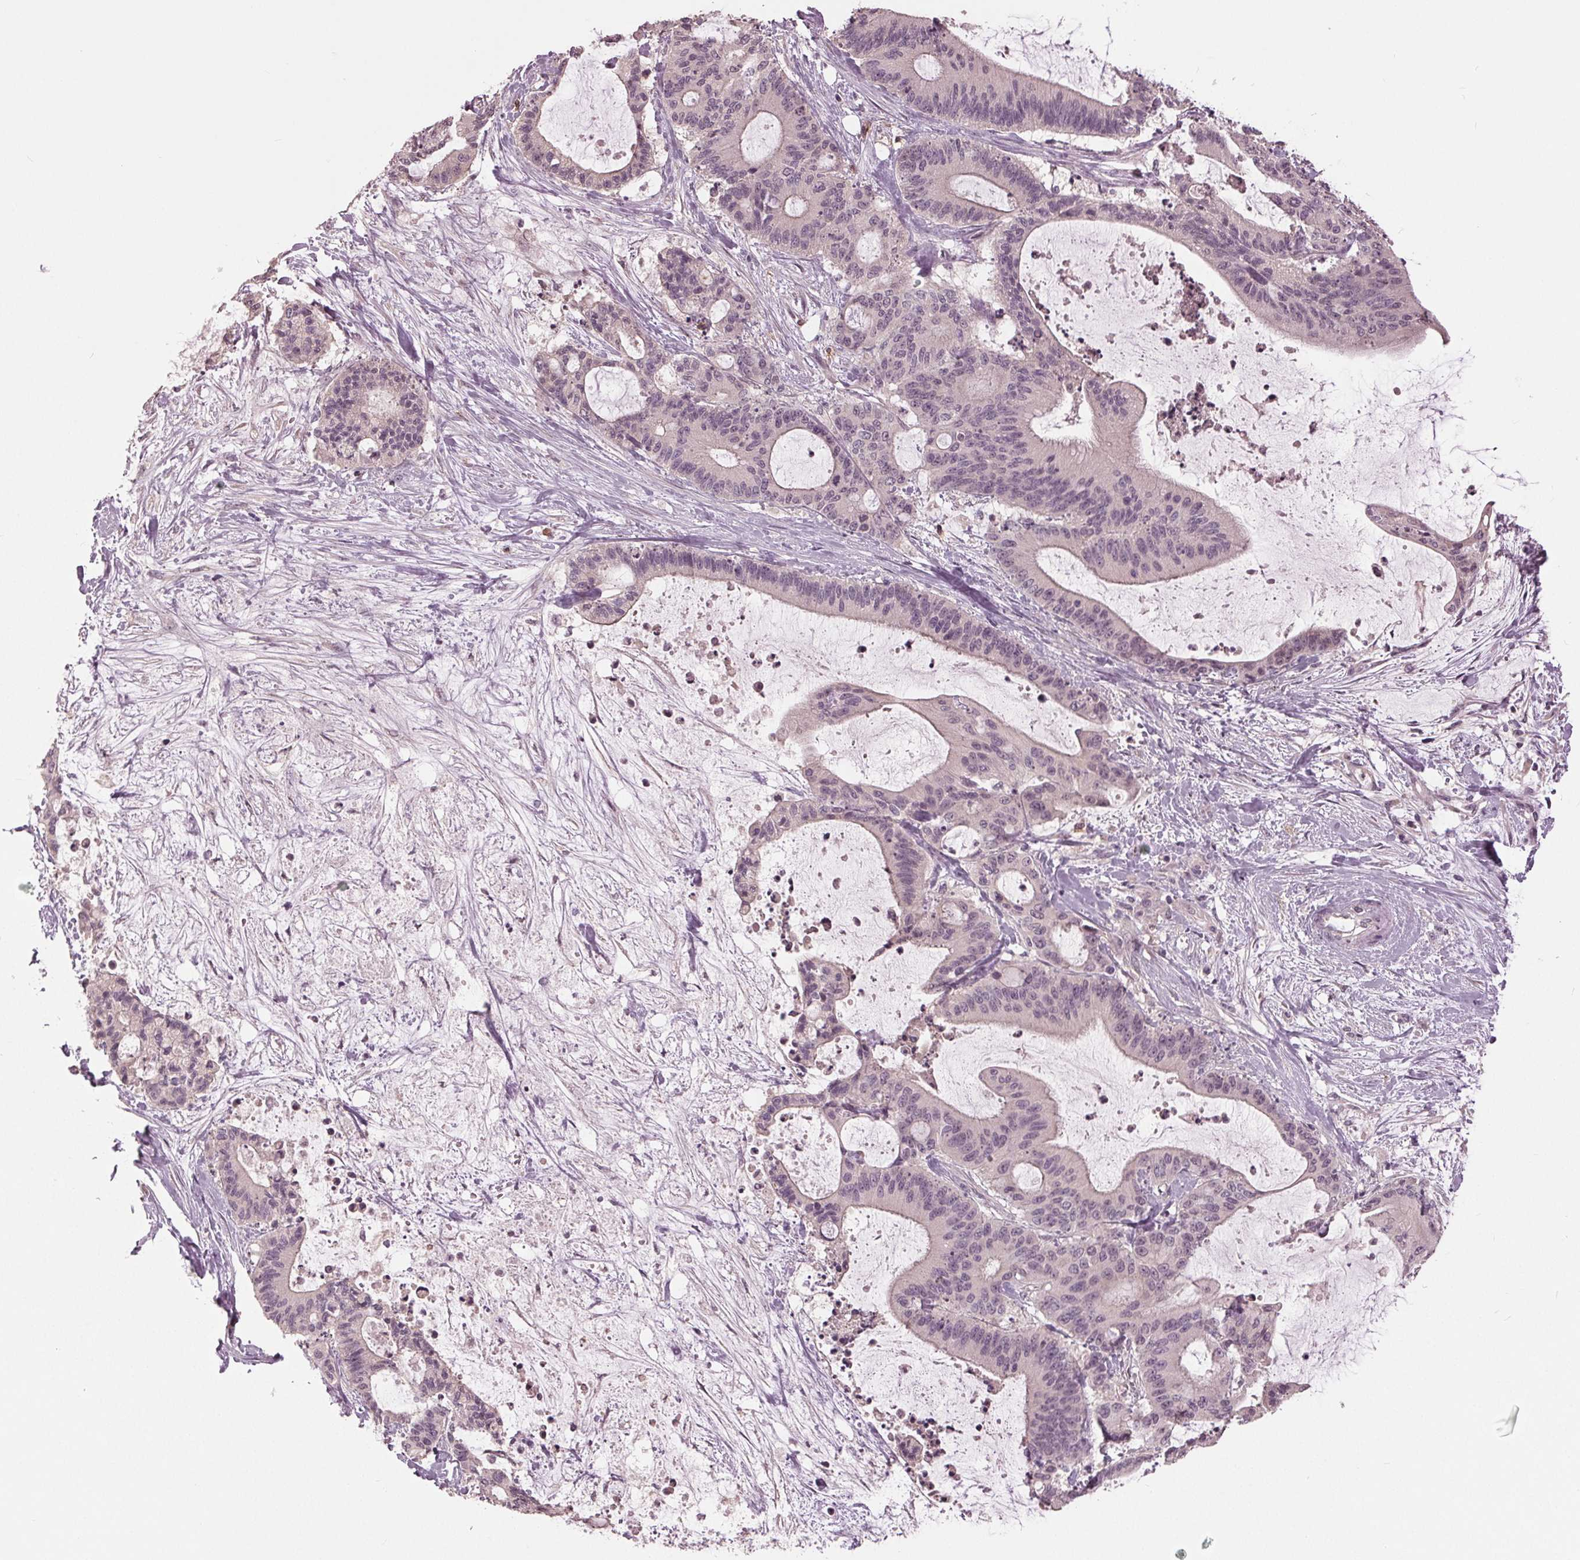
{"staining": {"intensity": "negative", "quantity": "none", "location": "none"}, "tissue": "liver cancer", "cell_type": "Tumor cells", "image_type": "cancer", "snomed": [{"axis": "morphology", "description": "Cholangiocarcinoma"}, {"axis": "topography", "description": "Liver"}], "caption": "Immunohistochemical staining of human liver cancer (cholangiocarcinoma) shows no significant expression in tumor cells.", "gene": "SIGLEC6", "patient": {"sex": "female", "age": 73}}